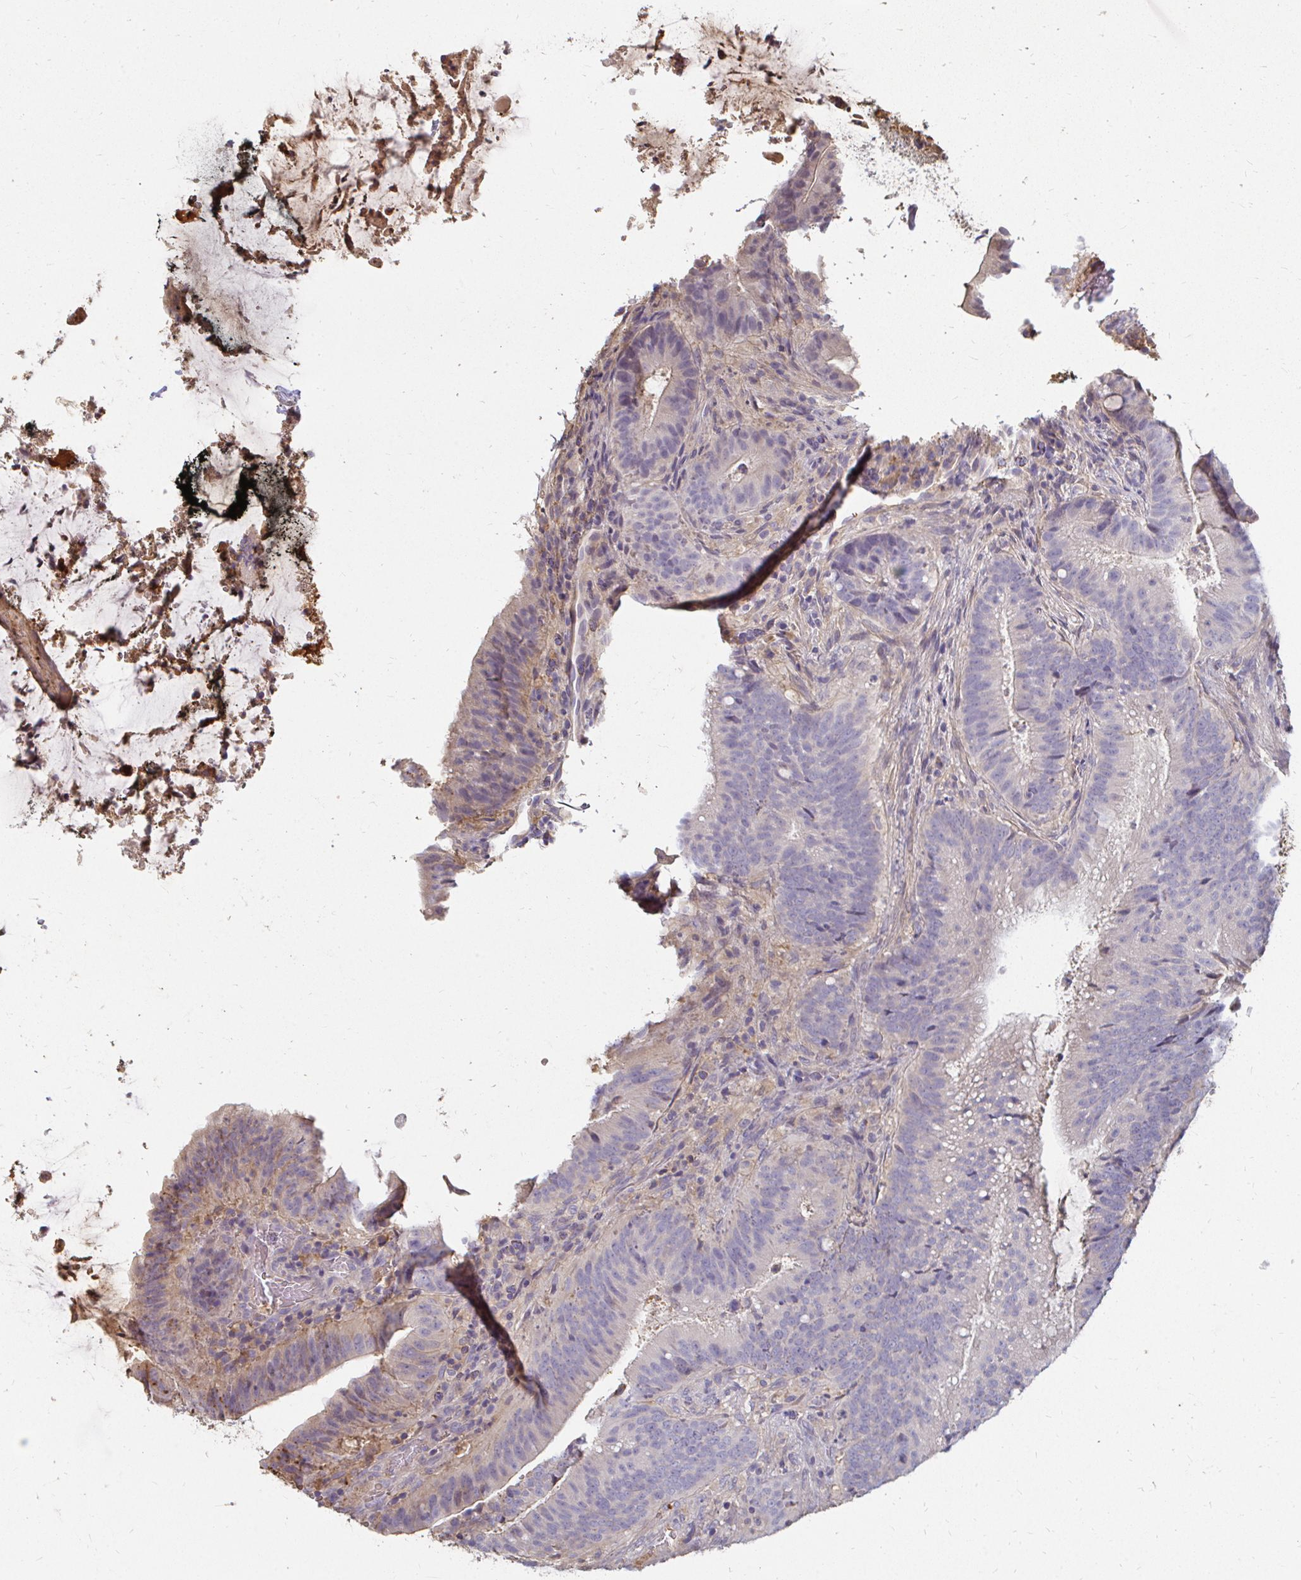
{"staining": {"intensity": "negative", "quantity": "none", "location": "none"}, "tissue": "colorectal cancer", "cell_type": "Tumor cells", "image_type": "cancer", "snomed": [{"axis": "morphology", "description": "Adenocarcinoma, NOS"}, {"axis": "topography", "description": "Colon"}], "caption": "The photomicrograph exhibits no significant staining in tumor cells of colorectal cancer.", "gene": "LOXL4", "patient": {"sex": "female", "age": 43}}